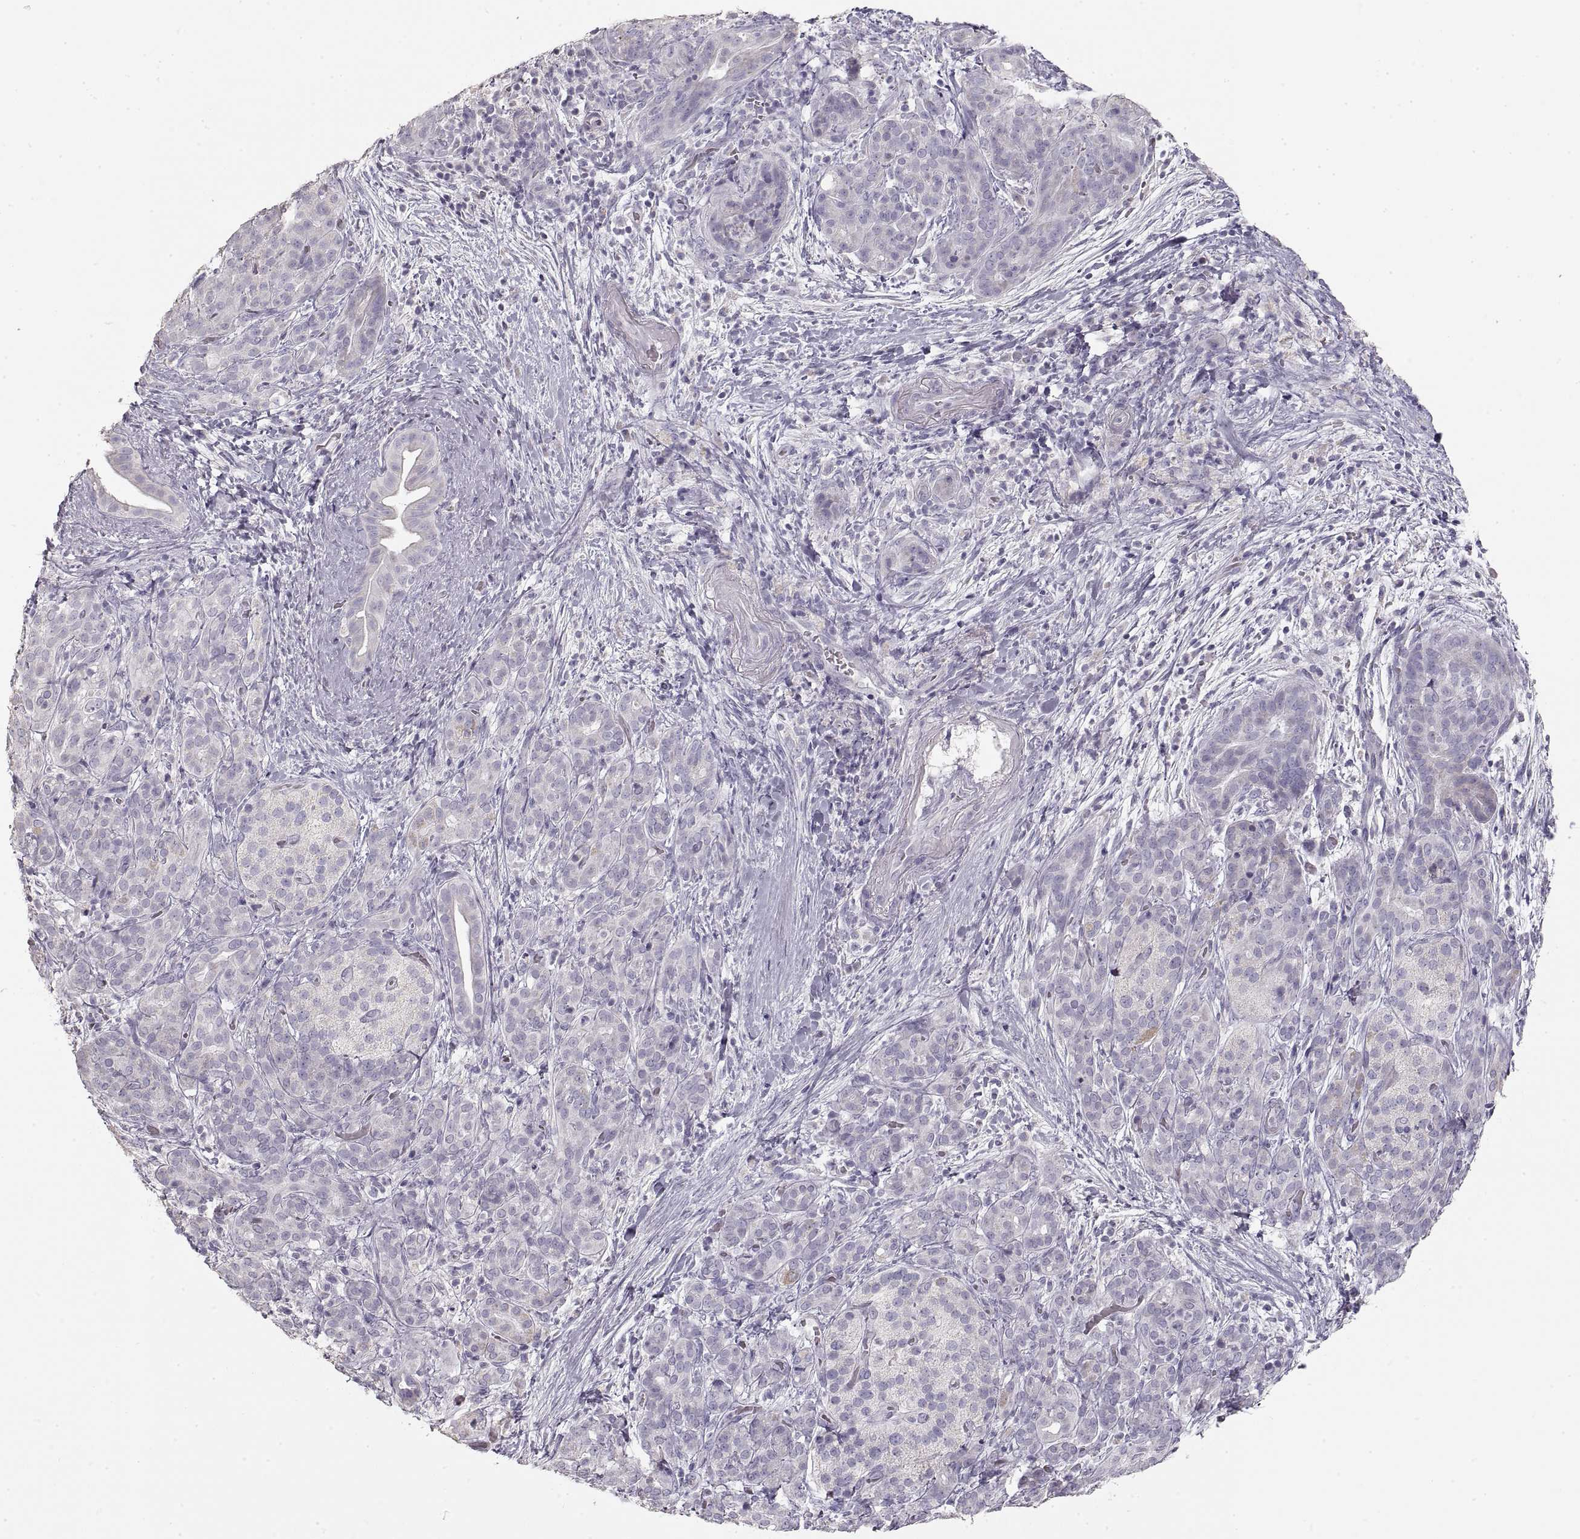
{"staining": {"intensity": "negative", "quantity": "none", "location": "none"}, "tissue": "pancreatic cancer", "cell_type": "Tumor cells", "image_type": "cancer", "snomed": [{"axis": "morphology", "description": "Adenocarcinoma, NOS"}, {"axis": "topography", "description": "Pancreas"}], "caption": "A micrograph of human adenocarcinoma (pancreatic) is negative for staining in tumor cells.", "gene": "ZP3", "patient": {"sex": "male", "age": 44}}